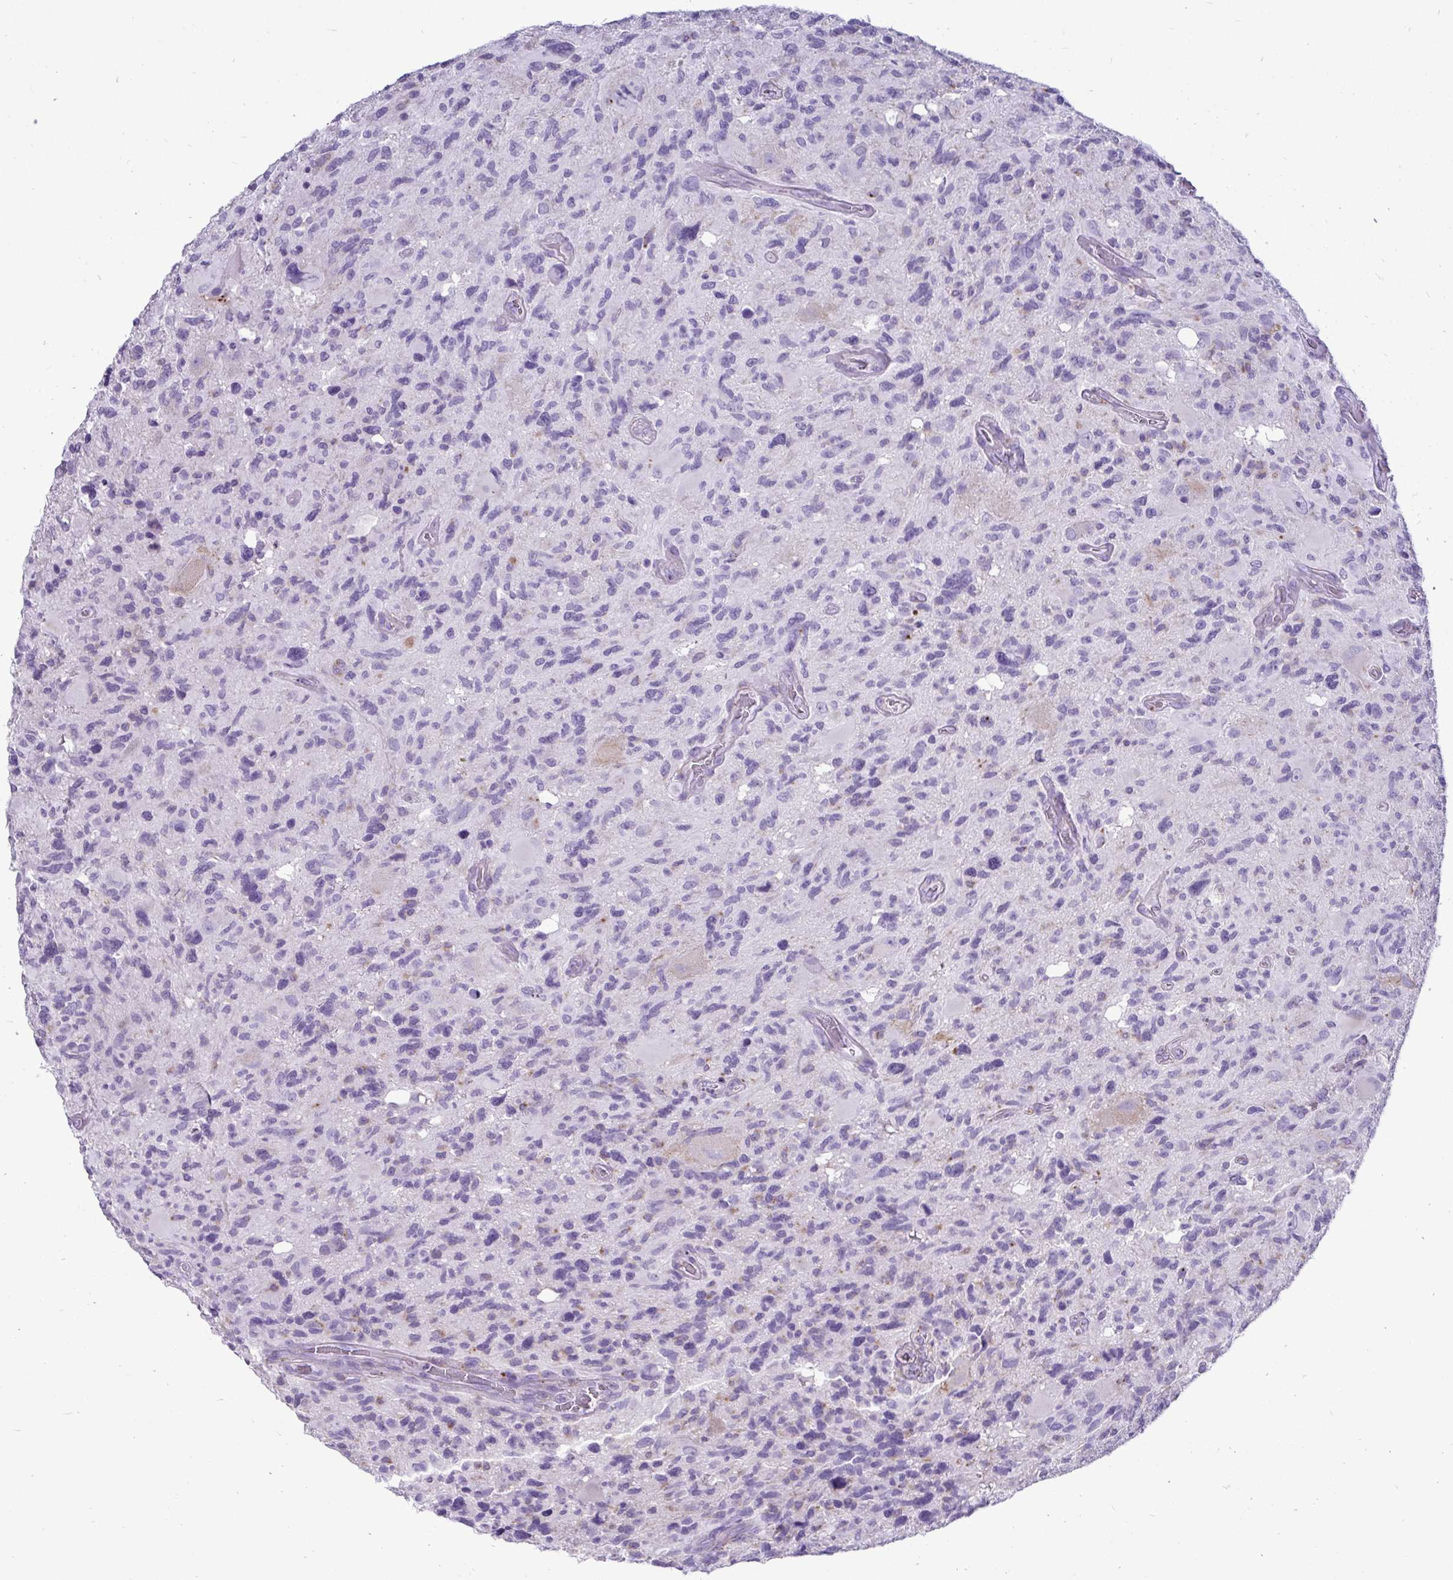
{"staining": {"intensity": "negative", "quantity": "none", "location": "none"}, "tissue": "glioma", "cell_type": "Tumor cells", "image_type": "cancer", "snomed": [{"axis": "morphology", "description": "Glioma, malignant, High grade"}, {"axis": "topography", "description": "Brain"}], "caption": "IHC image of glioma stained for a protein (brown), which demonstrates no staining in tumor cells.", "gene": "CTSZ", "patient": {"sex": "male", "age": 49}}